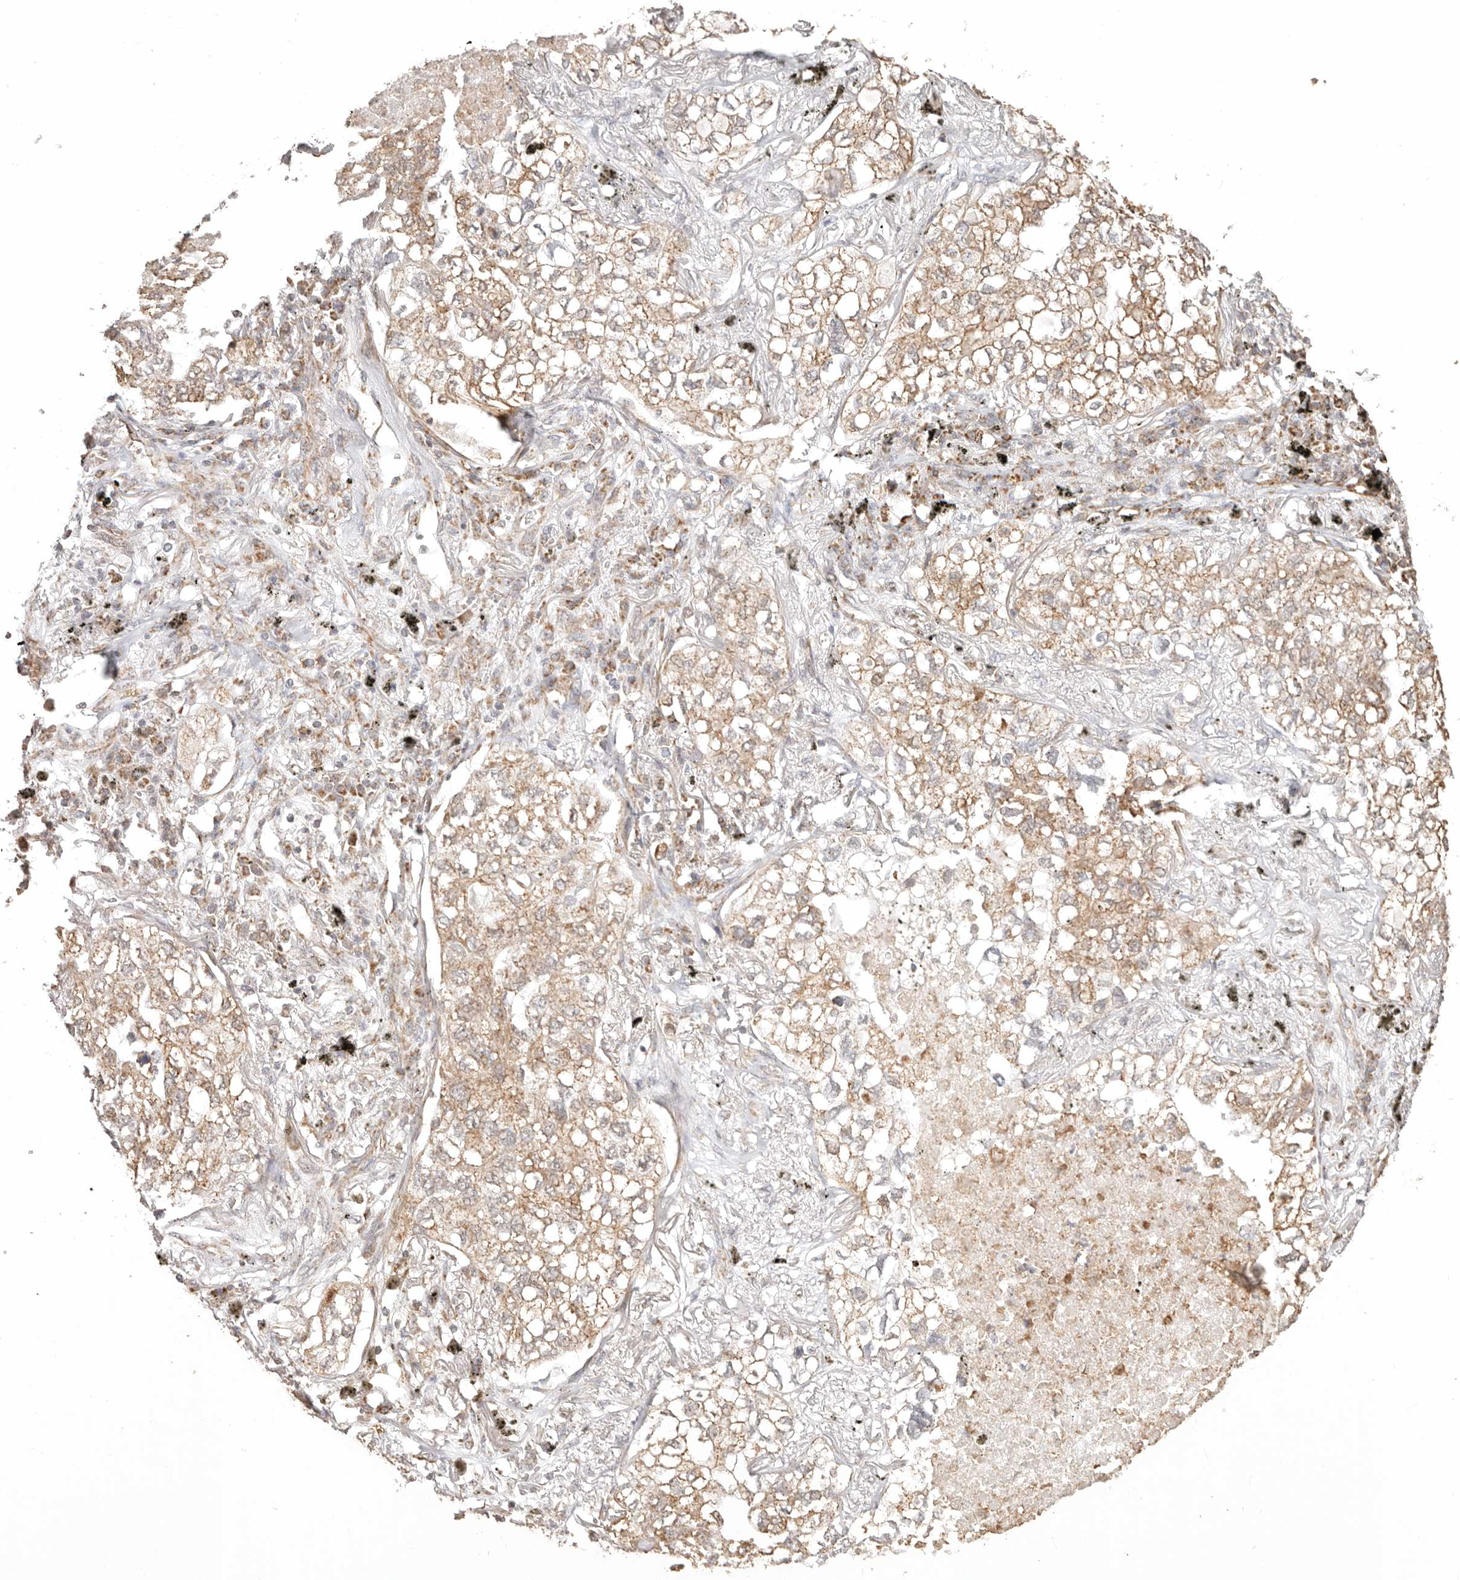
{"staining": {"intensity": "moderate", "quantity": ">75%", "location": "cytoplasmic/membranous"}, "tissue": "lung cancer", "cell_type": "Tumor cells", "image_type": "cancer", "snomed": [{"axis": "morphology", "description": "Adenocarcinoma, NOS"}, {"axis": "topography", "description": "Lung"}], "caption": "Tumor cells reveal medium levels of moderate cytoplasmic/membranous positivity in approximately >75% of cells in human lung cancer. (DAB IHC, brown staining for protein, blue staining for nuclei).", "gene": "NDUFB11", "patient": {"sex": "male", "age": 65}}